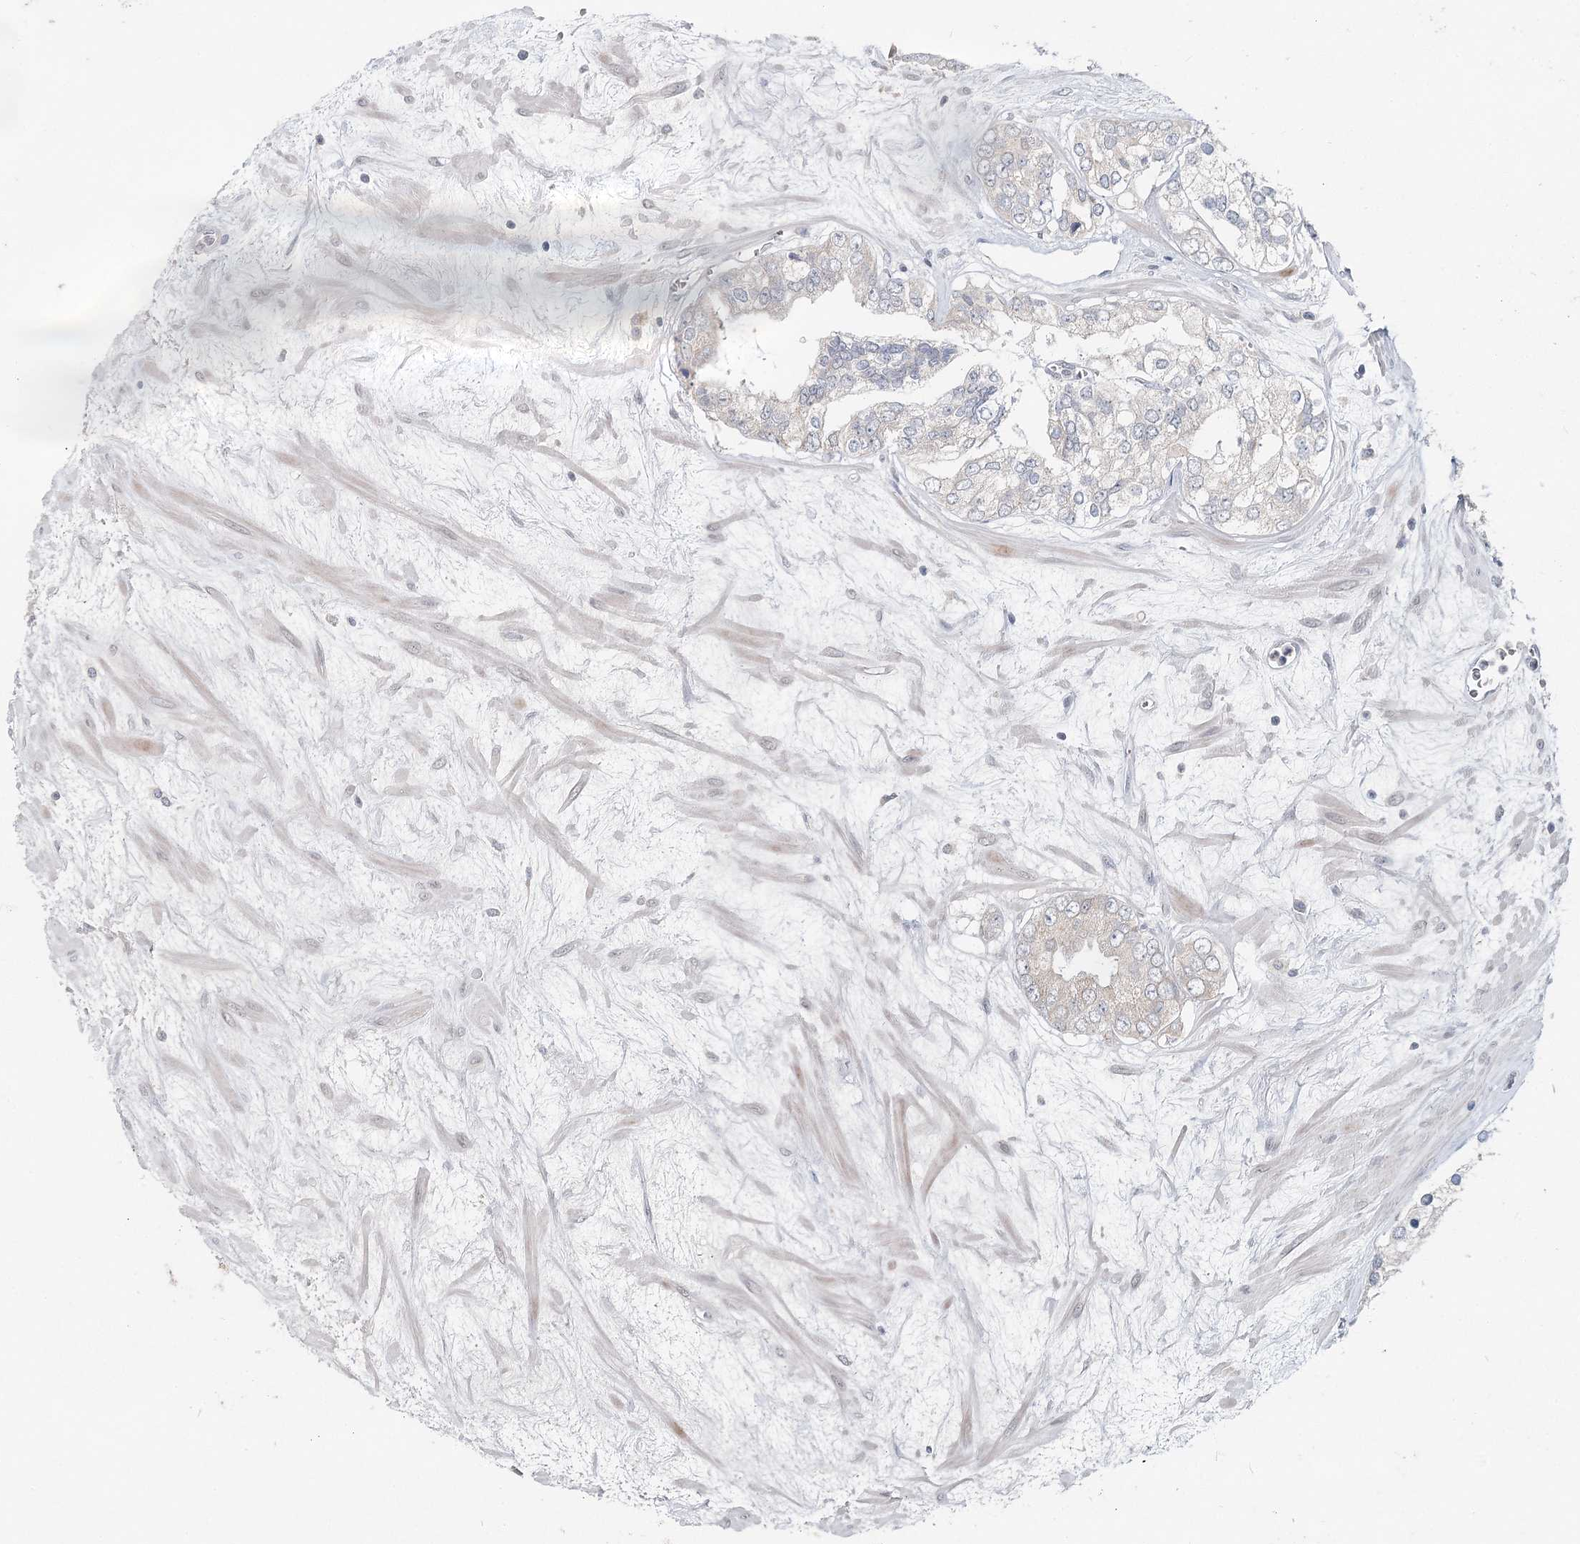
{"staining": {"intensity": "negative", "quantity": "none", "location": "none"}, "tissue": "prostate cancer", "cell_type": "Tumor cells", "image_type": "cancer", "snomed": [{"axis": "morphology", "description": "Adenocarcinoma, High grade"}, {"axis": "topography", "description": "Prostate"}], "caption": "Prostate adenocarcinoma (high-grade) stained for a protein using immunohistochemistry shows no expression tumor cells.", "gene": "FBXO7", "patient": {"sex": "male", "age": 66}}